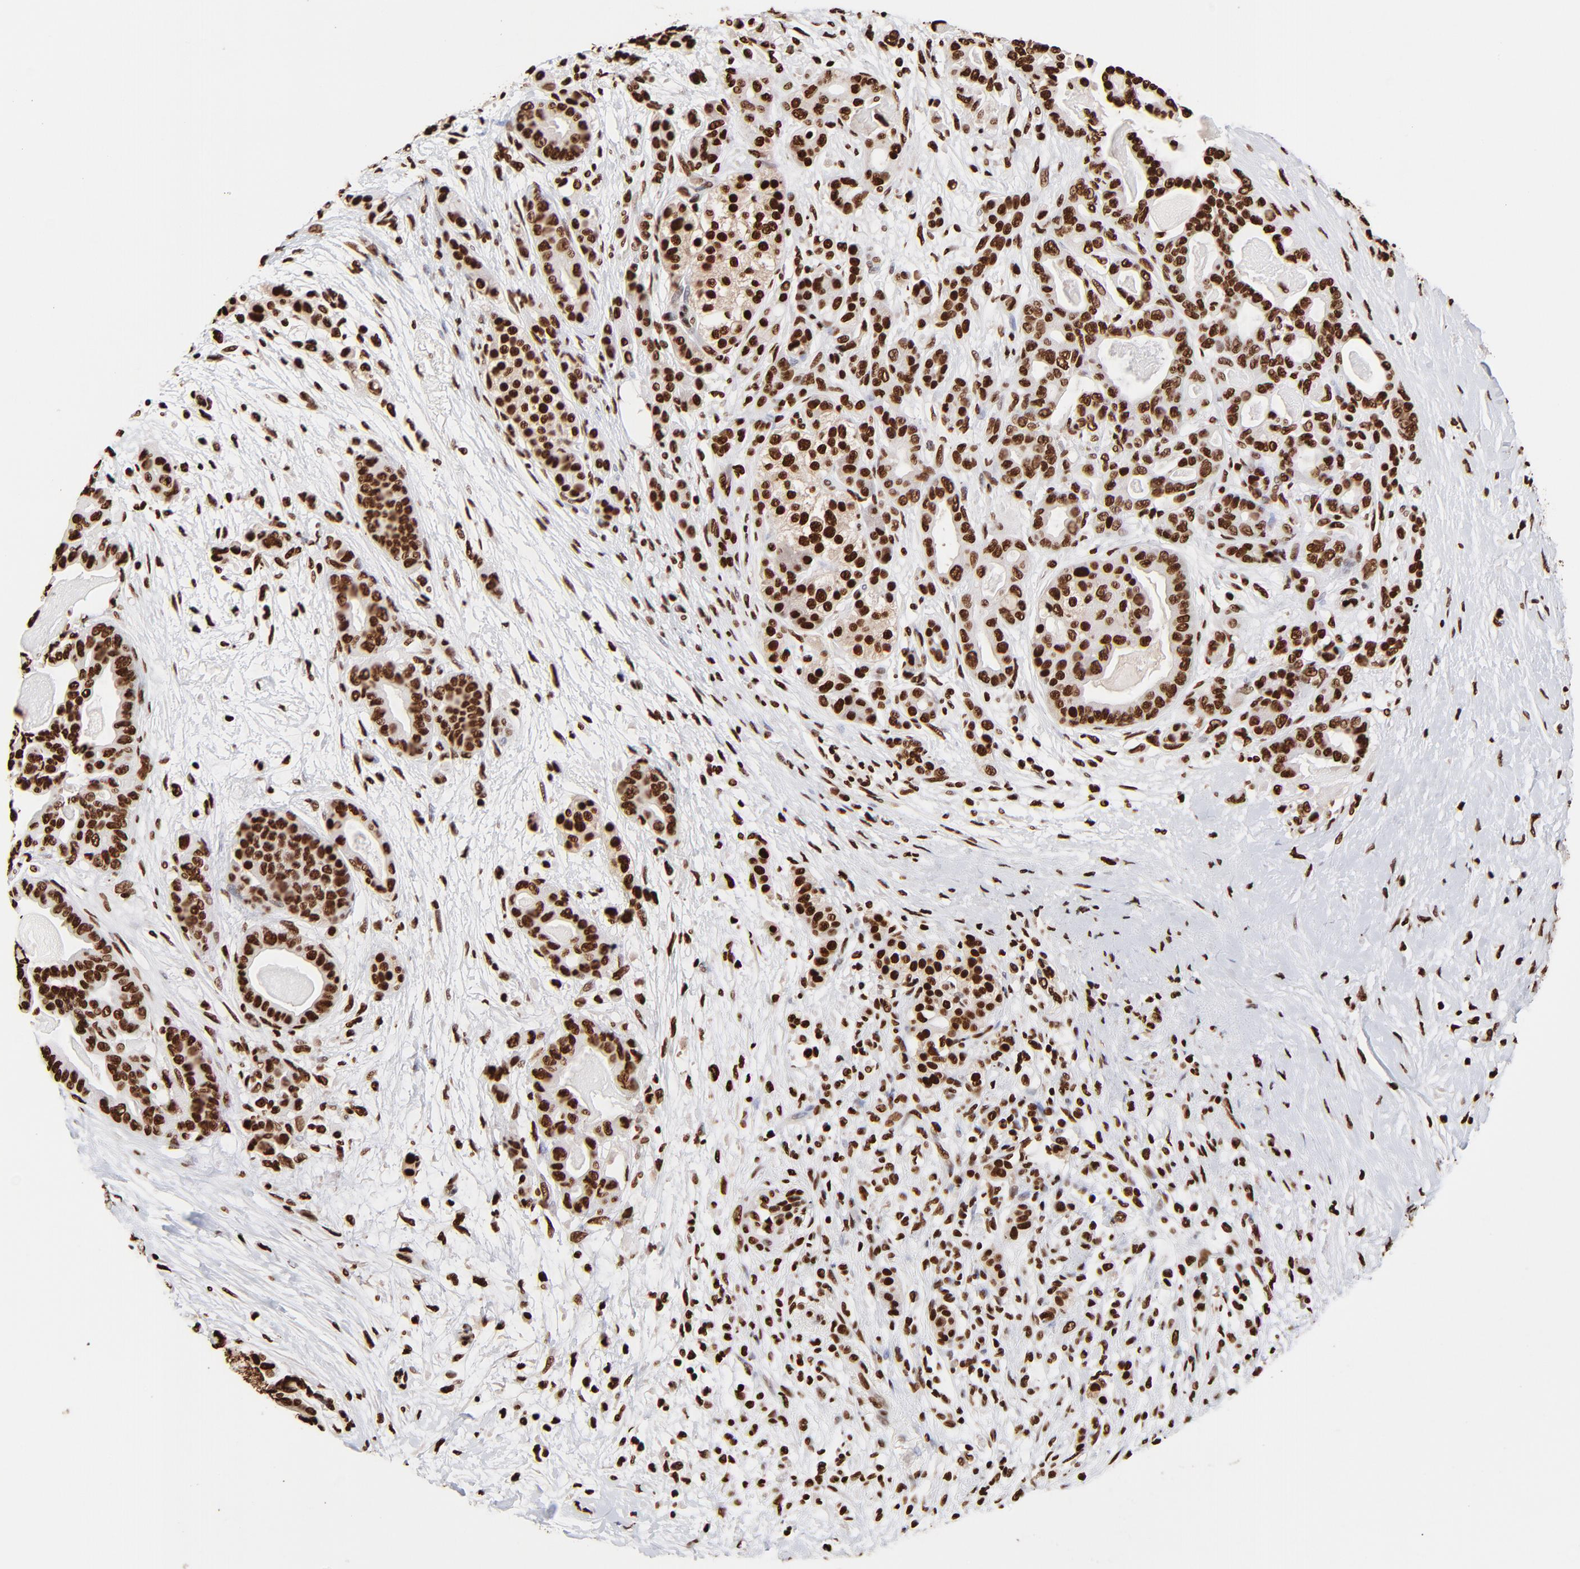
{"staining": {"intensity": "strong", "quantity": ">75%", "location": "nuclear"}, "tissue": "pancreatic cancer", "cell_type": "Tumor cells", "image_type": "cancer", "snomed": [{"axis": "morphology", "description": "Adenocarcinoma, NOS"}, {"axis": "topography", "description": "Pancreas"}], "caption": "Pancreatic cancer stained with a protein marker displays strong staining in tumor cells.", "gene": "ZNF544", "patient": {"sex": "male", "age": 63}}